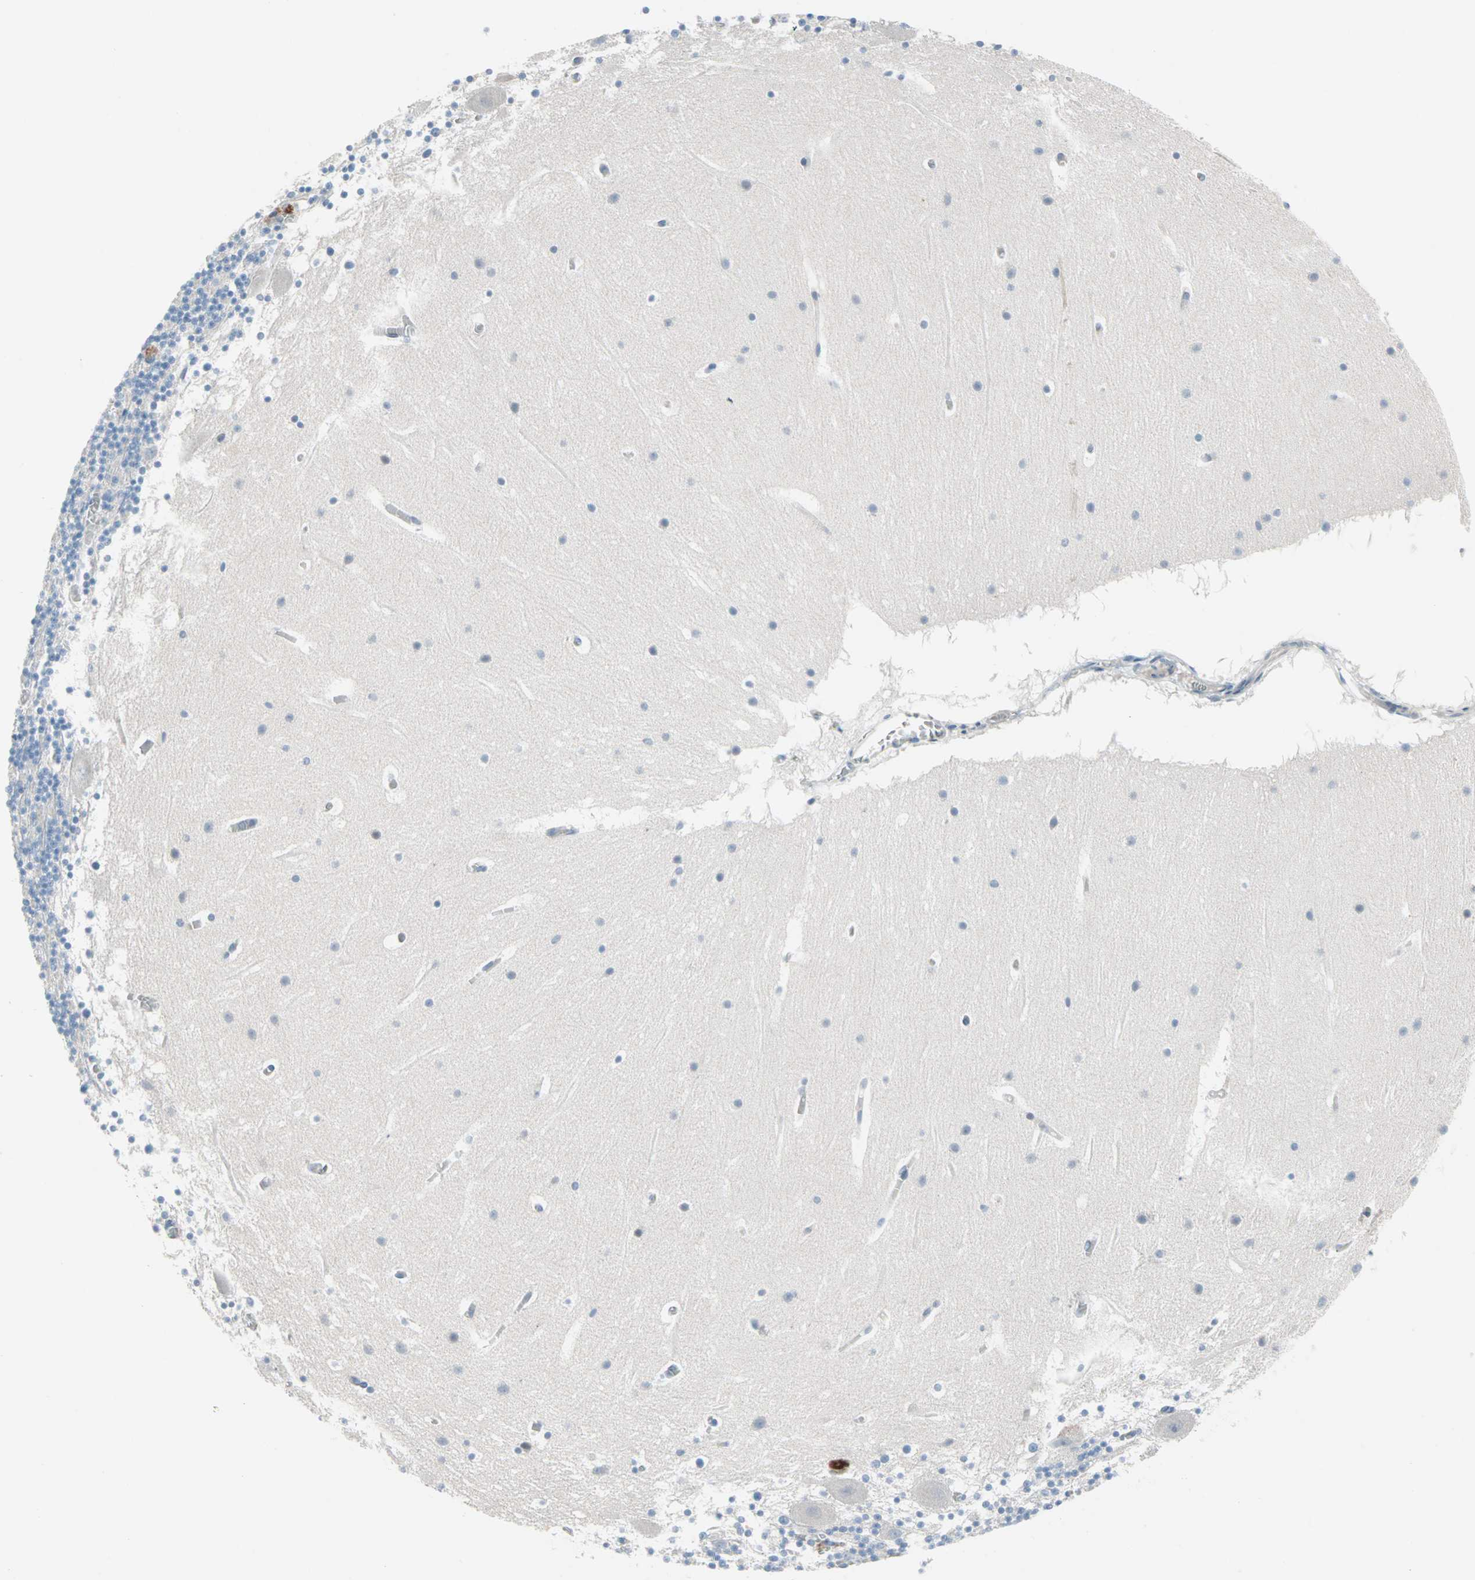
{"staining": {"intensity": "negative", "quantity": "none", "location": "none"}, "tissue": "cerebellum", "cell_type": "Cells in granular layer", "image_type": "normal", "snomed": [{"axis": "morphology", "description": "Normal tissue, NOS"}, {"axis": "topography", "description": "Cerebellum"}], "caption": "A high-resolution image shows immunohistochemistry (IHC) staining of normal cerebellum, which shows no significant positivity in cells in granular layer. Nuclei are stained in blue.", "gene": "CAND2", "patient": {"sex": "male", "age": 45}}